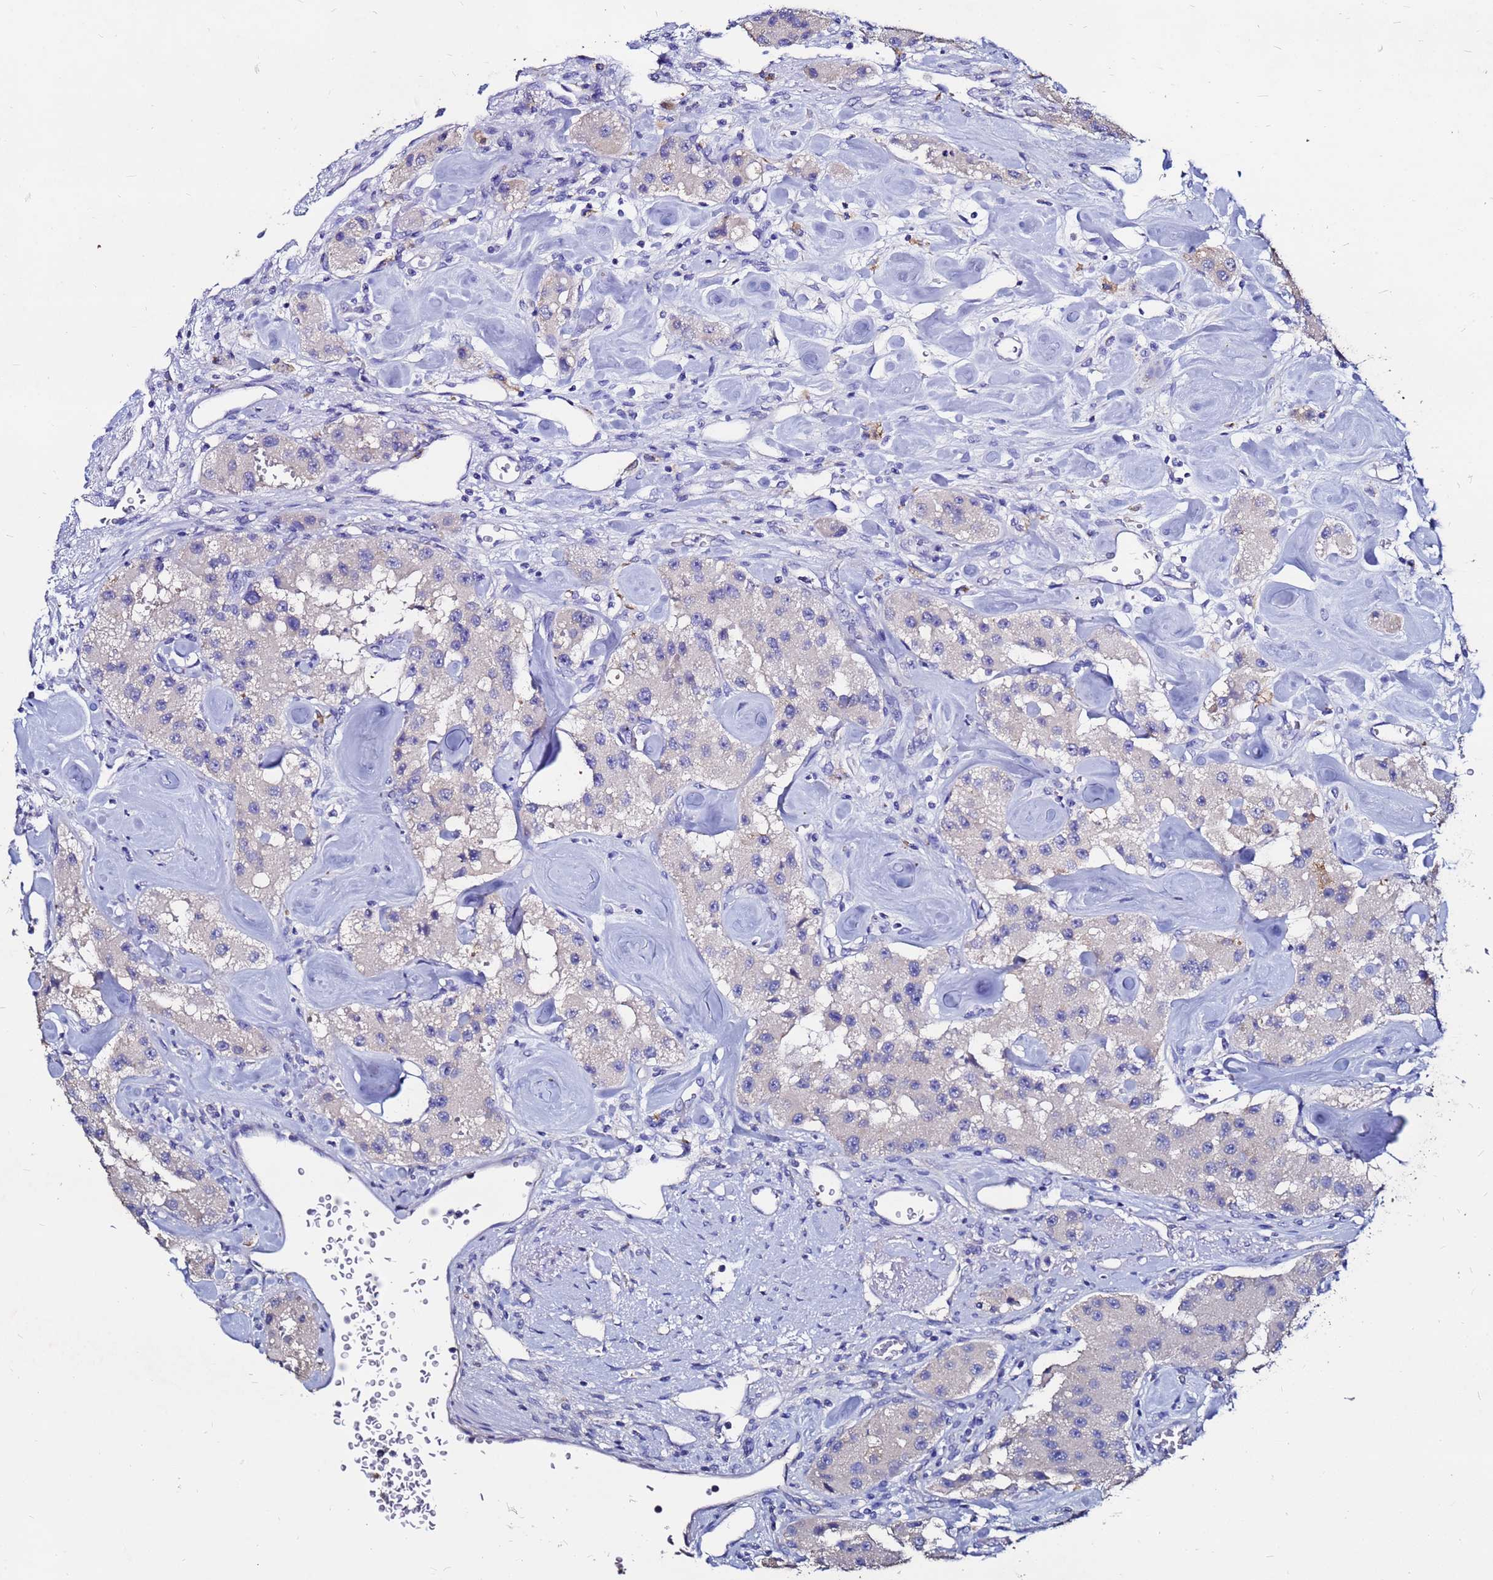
{"staining": {"intensity": "negative", "quantity": "none", "location": "none"}, "tissue": "carcinoid", "cell_type": "Tumor cells", "image_type": "cancer", "snomed": [{"axis": "morphology", "description": "Carcinoid, malignant, NOS"}, {"axis": "topography", "description": "Pancreas"}], "caption": "Immunohistochemistry (IHC) of human carcinoid demonstrates no expression in tumor cells.", "gene": "FAM183A", "patient": {"sex": "male", "age": 41}}